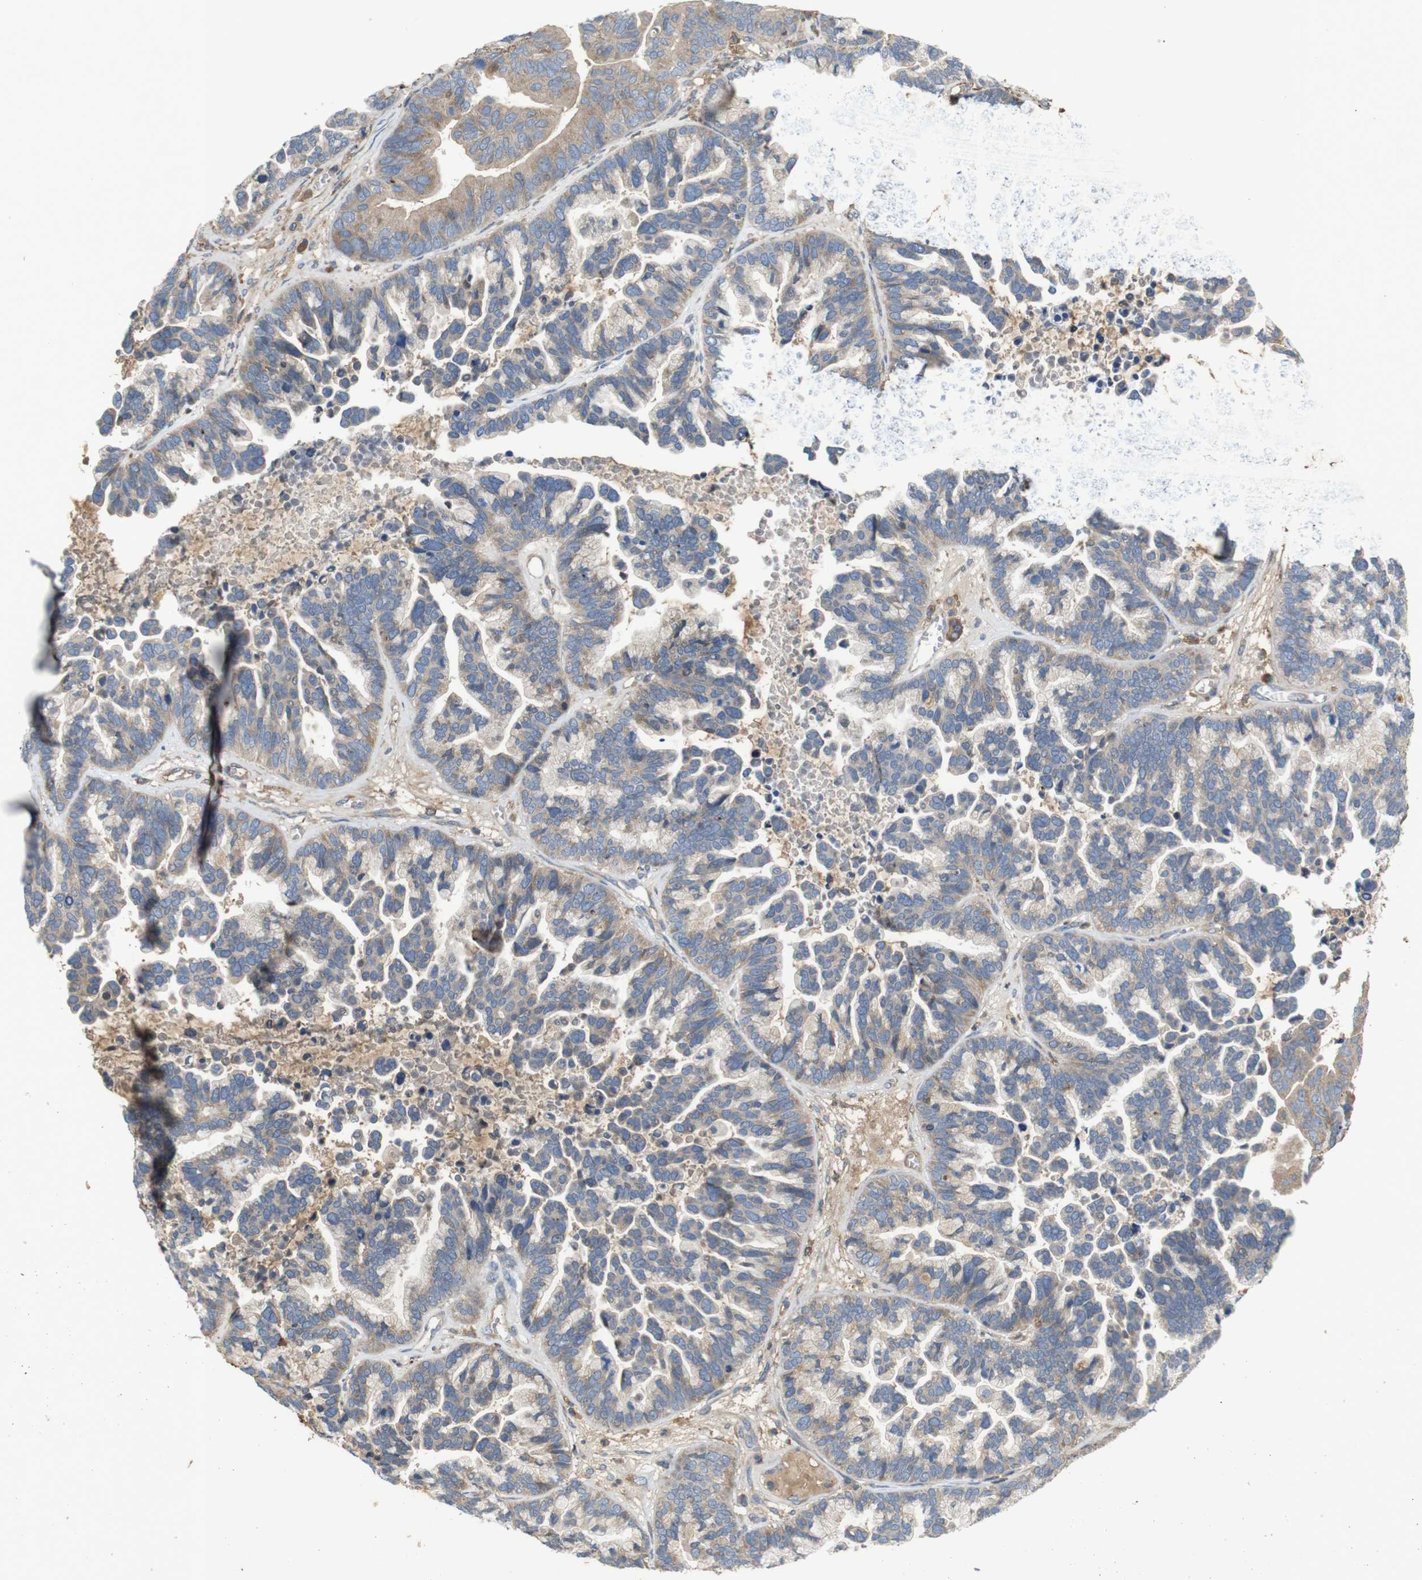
{"staining": {"intensity": "weak", "quantity": "25%-75%", "location": "cytoplasmic/membranous"}, "tissue": "ovarian cancer", "cell_type": "Tumor cells", "image_type": "cancer", "snomed": [{"axis": "morphology", "description": "Cystadenocarcinoma, serous, NOS"}, {"axis": "topography", "description": "Ovary"}], "caption": "Protein analysis of ovarian cancer tissue exhibits weak cytoplasmic/membranous expression in approximately 25%-75% of tumor cells.", "gene": "PTPN1", "patient": {"sex": "female", "age": 56}}